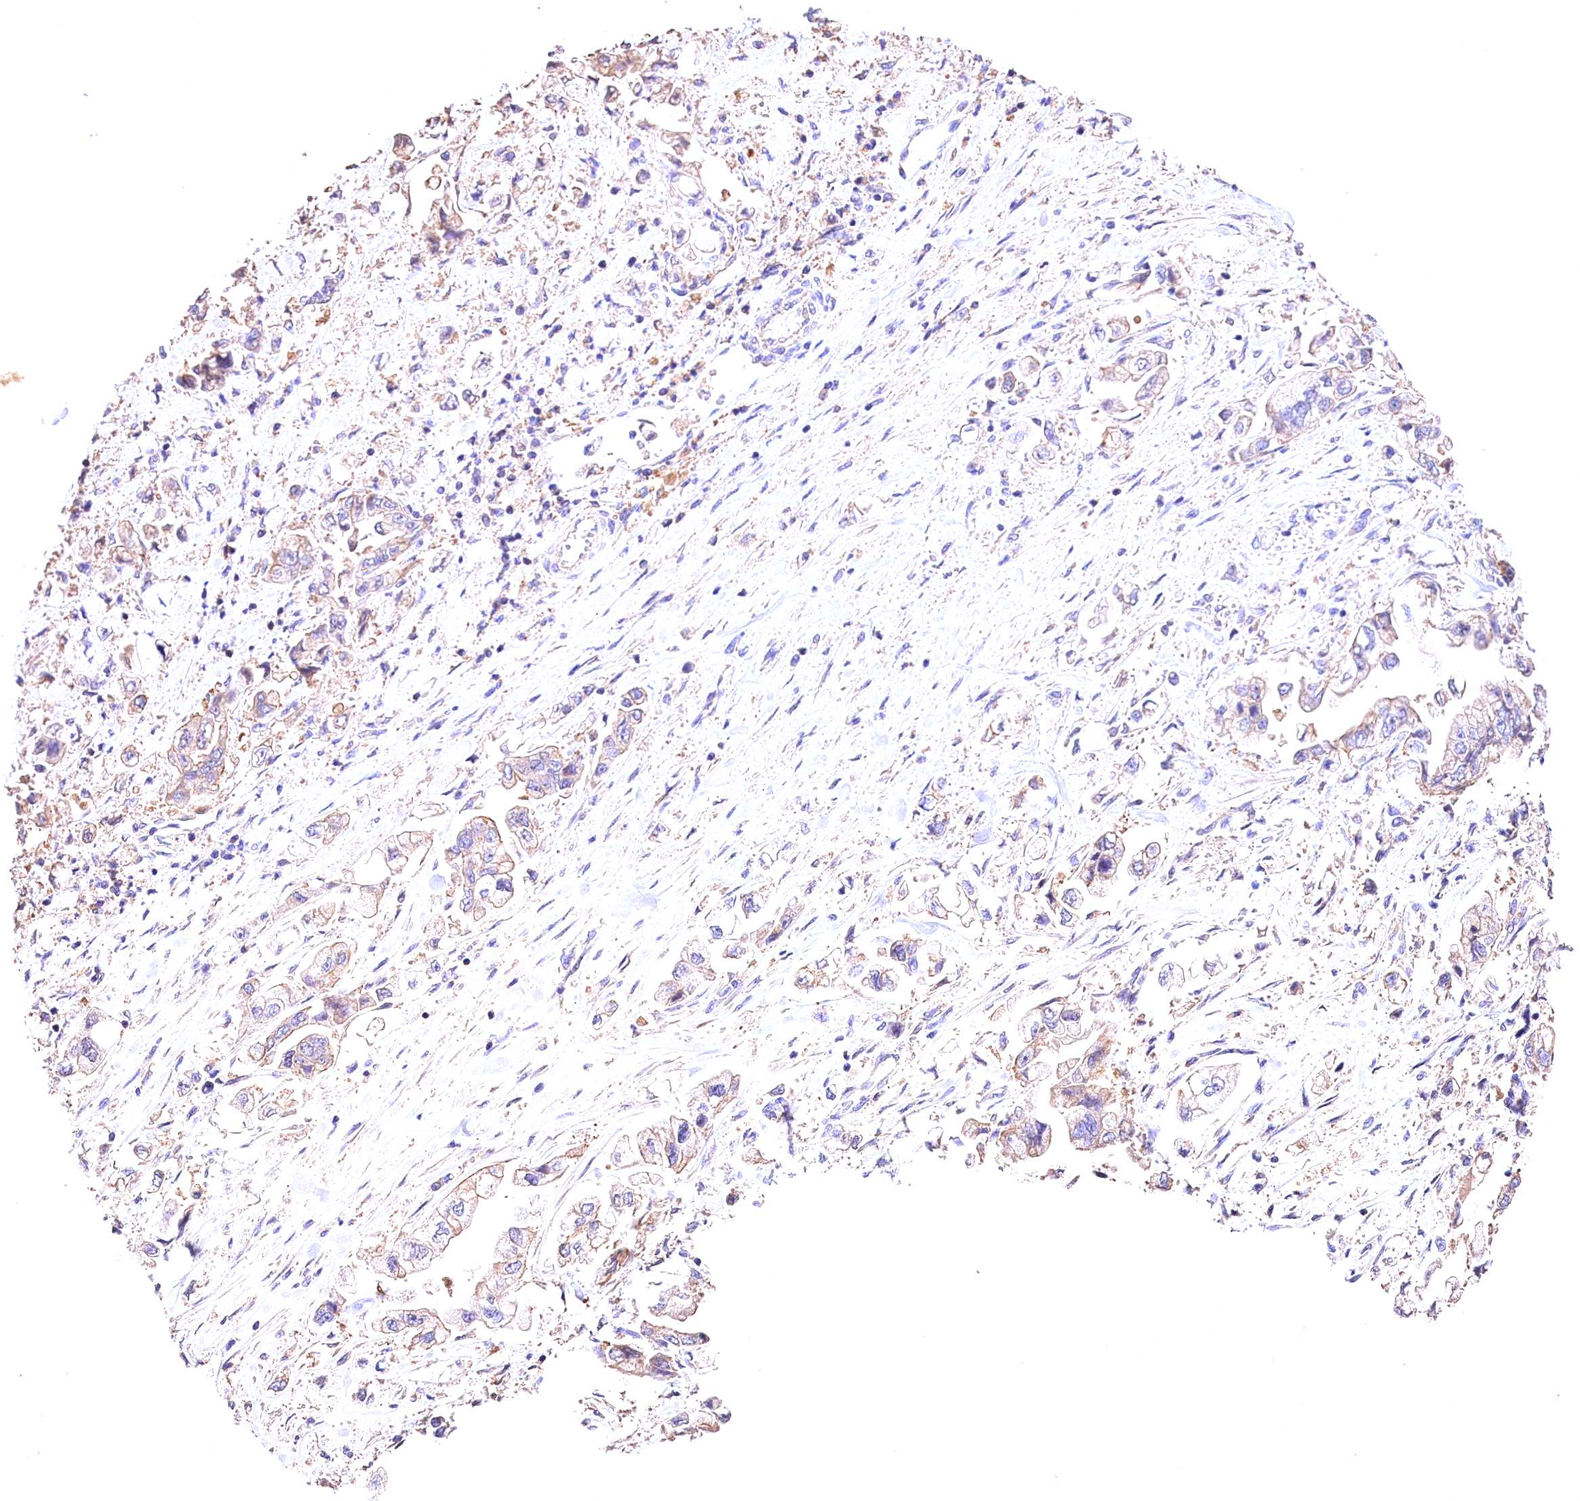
{"staining": {"intensity": "weak", "quantity": "25%-75%", "location": "cytoplasmic/membranous"}, "tissue": "stomach cancer", "cell_type": "Tumor cells", "image_type": "cancer", "snomed": [{"axis": "morphology", "description": "Adenocarcinoma, NOS"}, {"axis": "topography", "description": "Stomach"}], "caption": "Immunohistochemical staining of human adenocarcinoma (stomach) shows low levels of weak cytoplasmic/membranous expression in approximately 25%-75% of tumor cells. Ihc stains the protein in brown and the nuclei are stained blue.", "gene": "OAS3", "patient": {"sex": "male", "age": 62}}